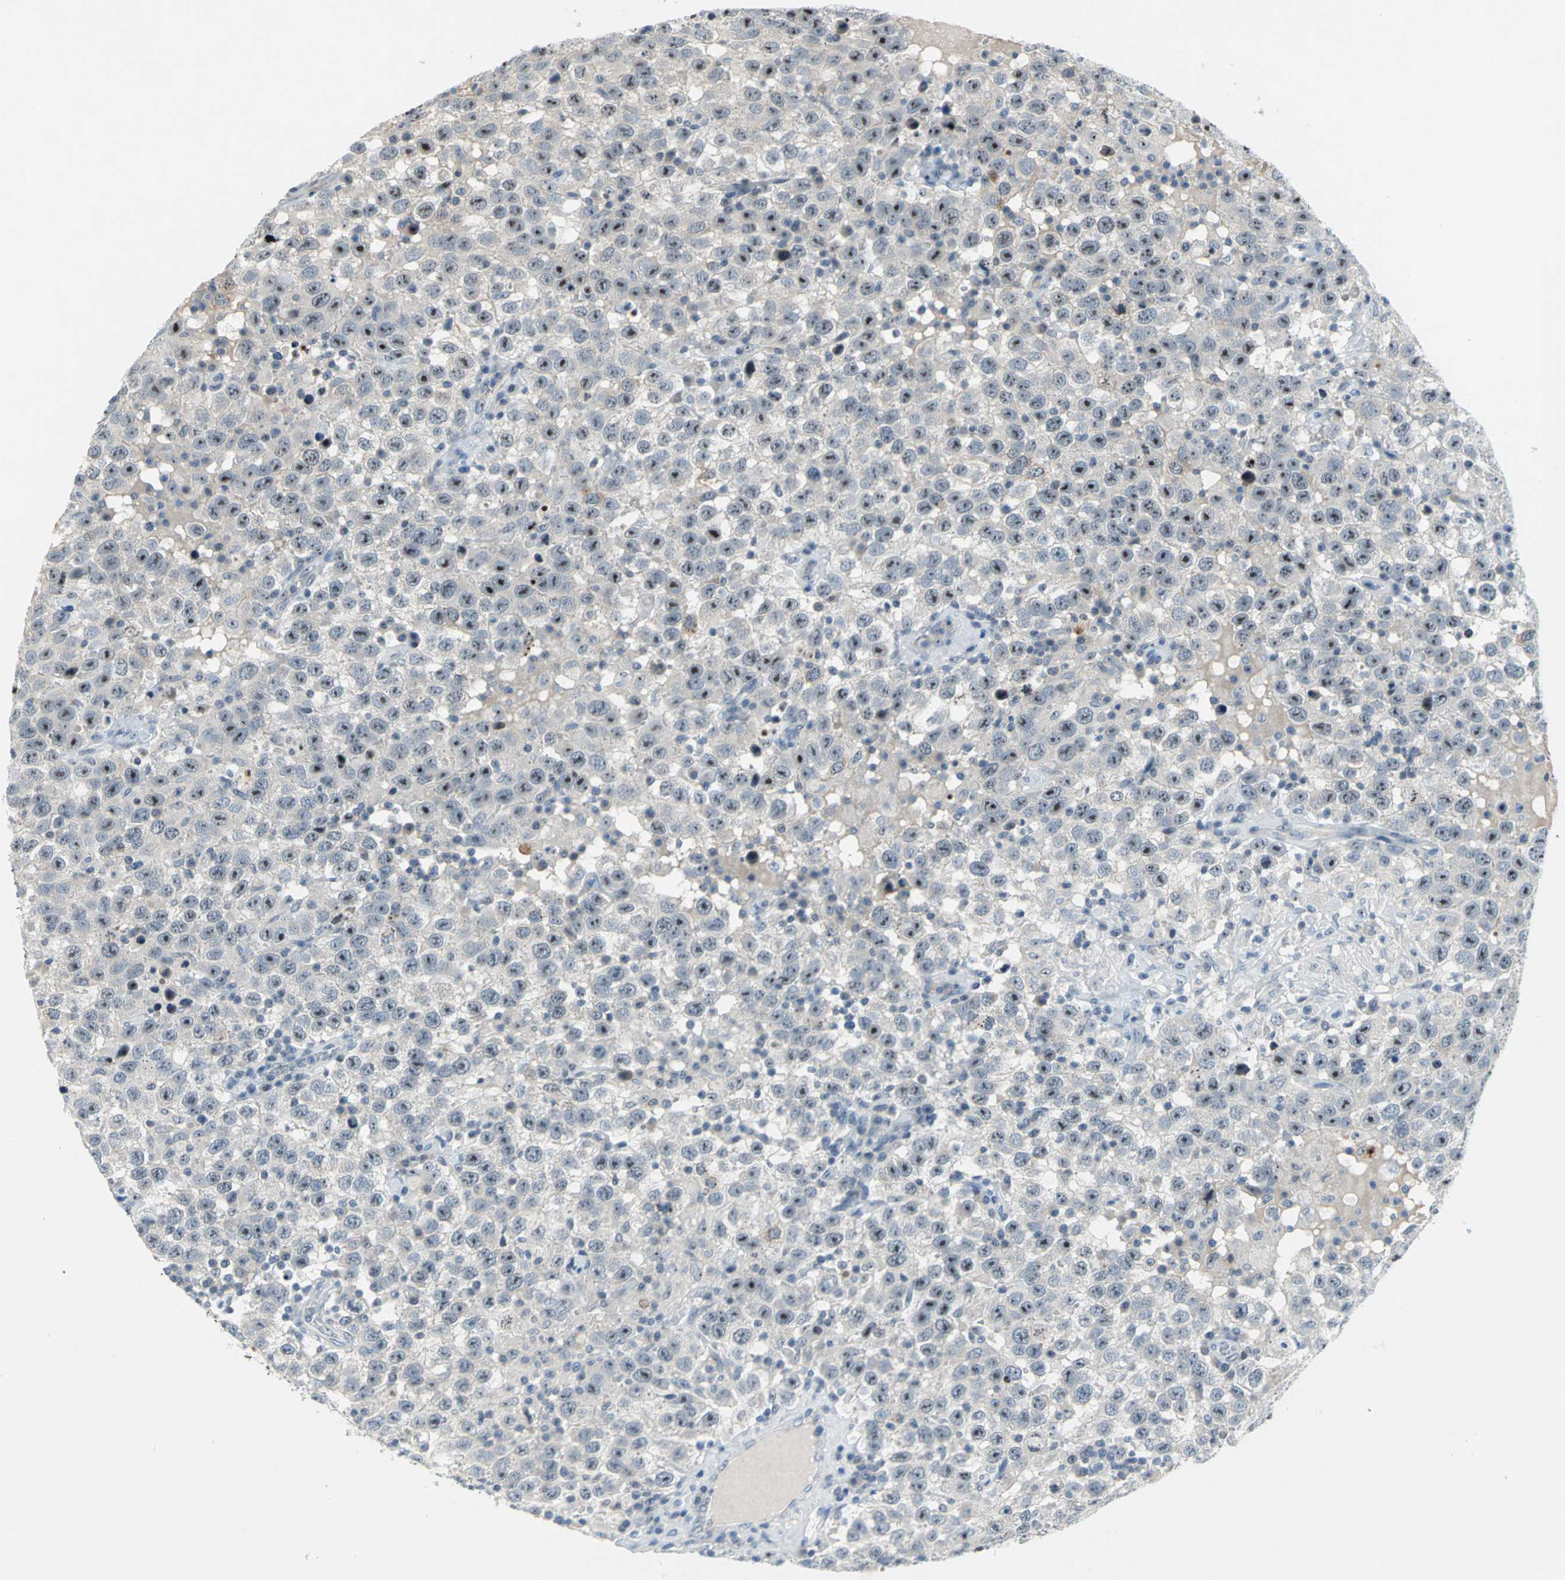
{"staining": {"intensity": "strong", "quantity": "25%-75%", "location": "nuclear"}, "tissue": "testis cancer", "cell_type": "Tumor cells", "image_type": "cancer", "snomed": [{"axis": "morphology", "description": "Seminoma, NOS"}, {"axis": "topography", "description": "Testis"}], "caption": "Strong nuclear protein staining is identified in about 25%-75% of tumor cells in seminoma (testis). (Brightfield microscopy of DAB IHC at high magnification).", "gene": "MYBBP1A", "patient": {"sex": "male", "age": 41}}